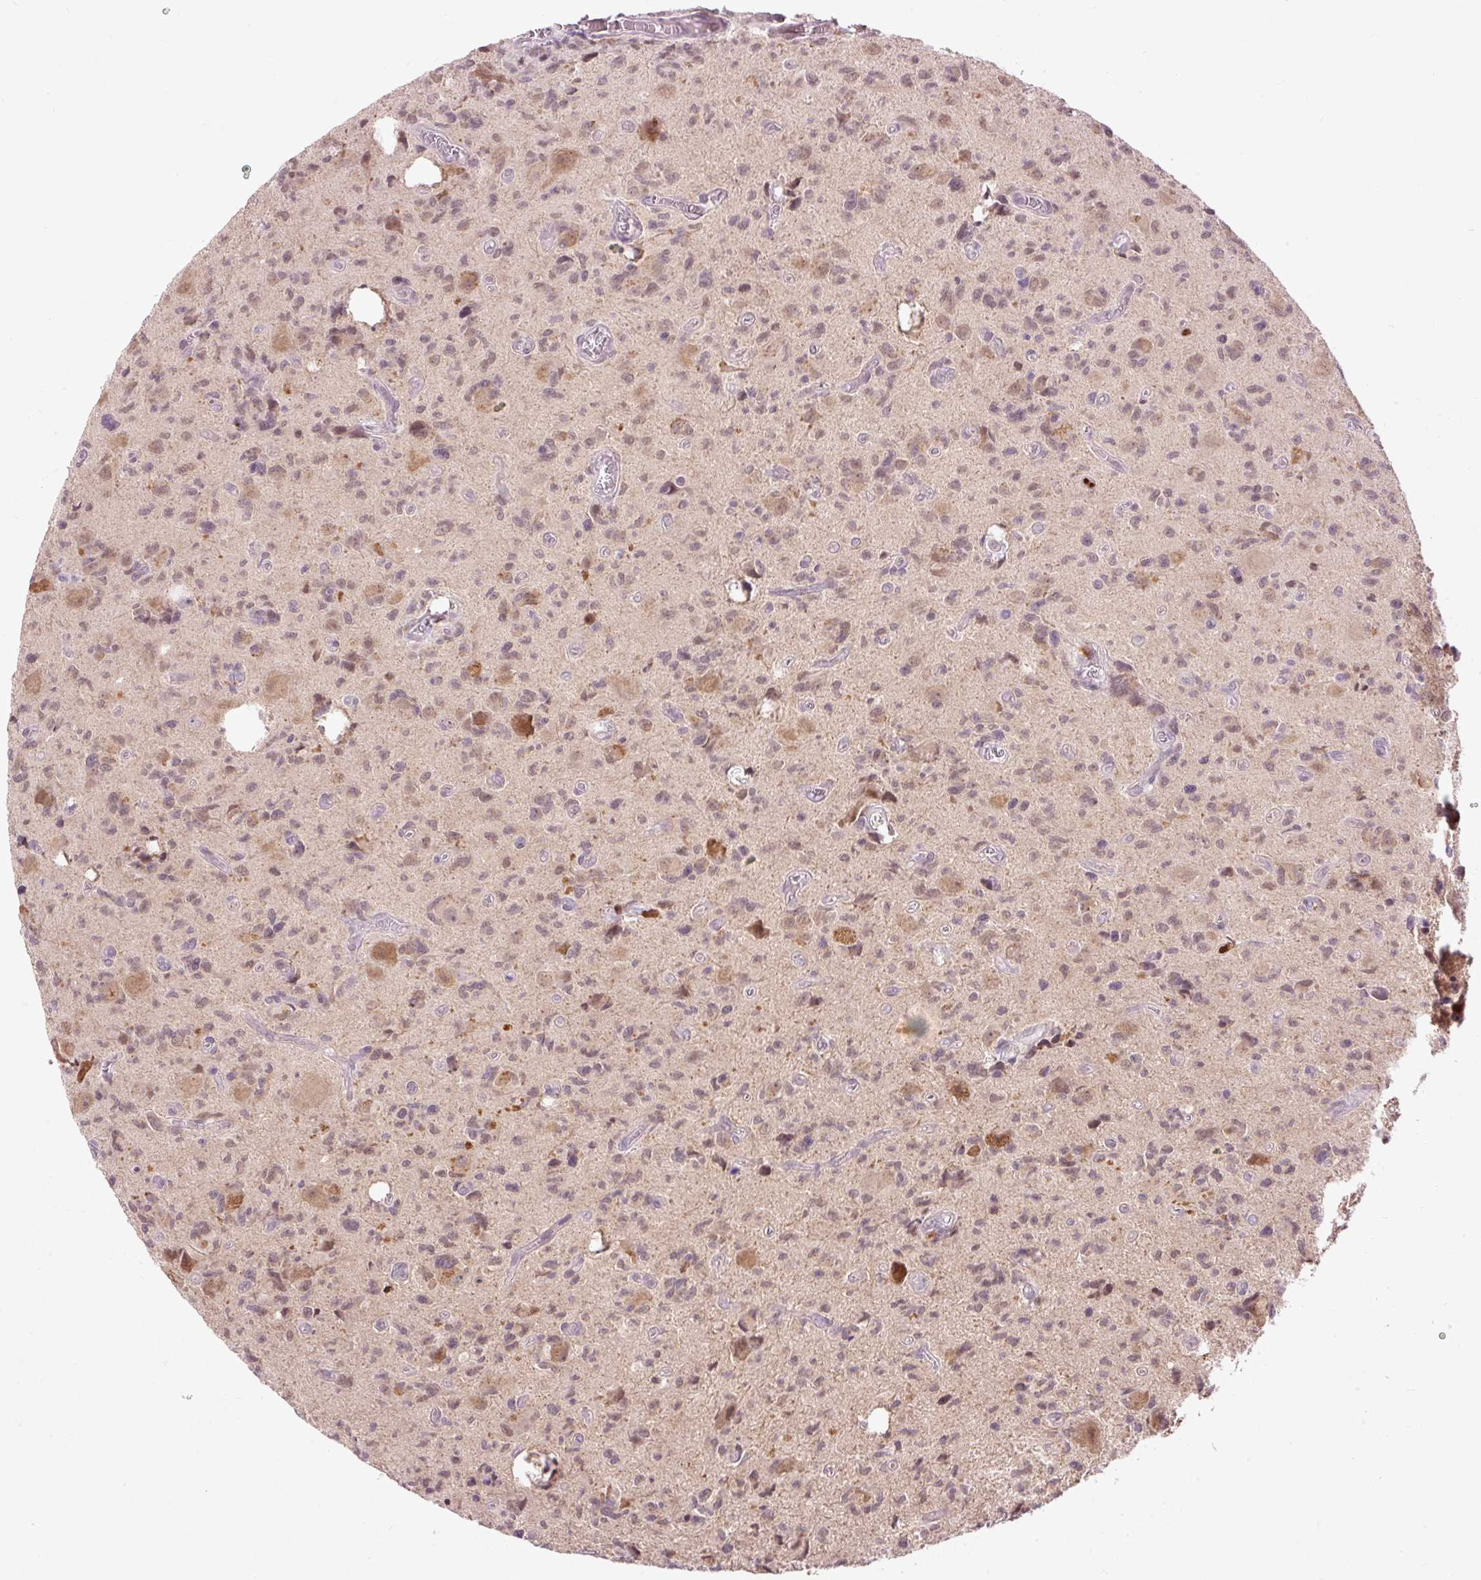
{"staining": {"intensity": "weak", "quantity": ">75%", "location": "nuclear"}, "tissue": "glioma", "cell_type": "Tumor cells", "image_type": "cancer", "snomed": [{"axis": "morphology", "description": "Glioma, malignant, High grade"}, {"axis": "topography", "description": "Brain"}], "caption": "This is an image of immunohistochemistry (IHC) staining of malignant high-grade glioma, which shows weak staining in the nuclear of tumor cells.", "gene": "PRDX5", "patient": {"sex": "male", "age": 76}}